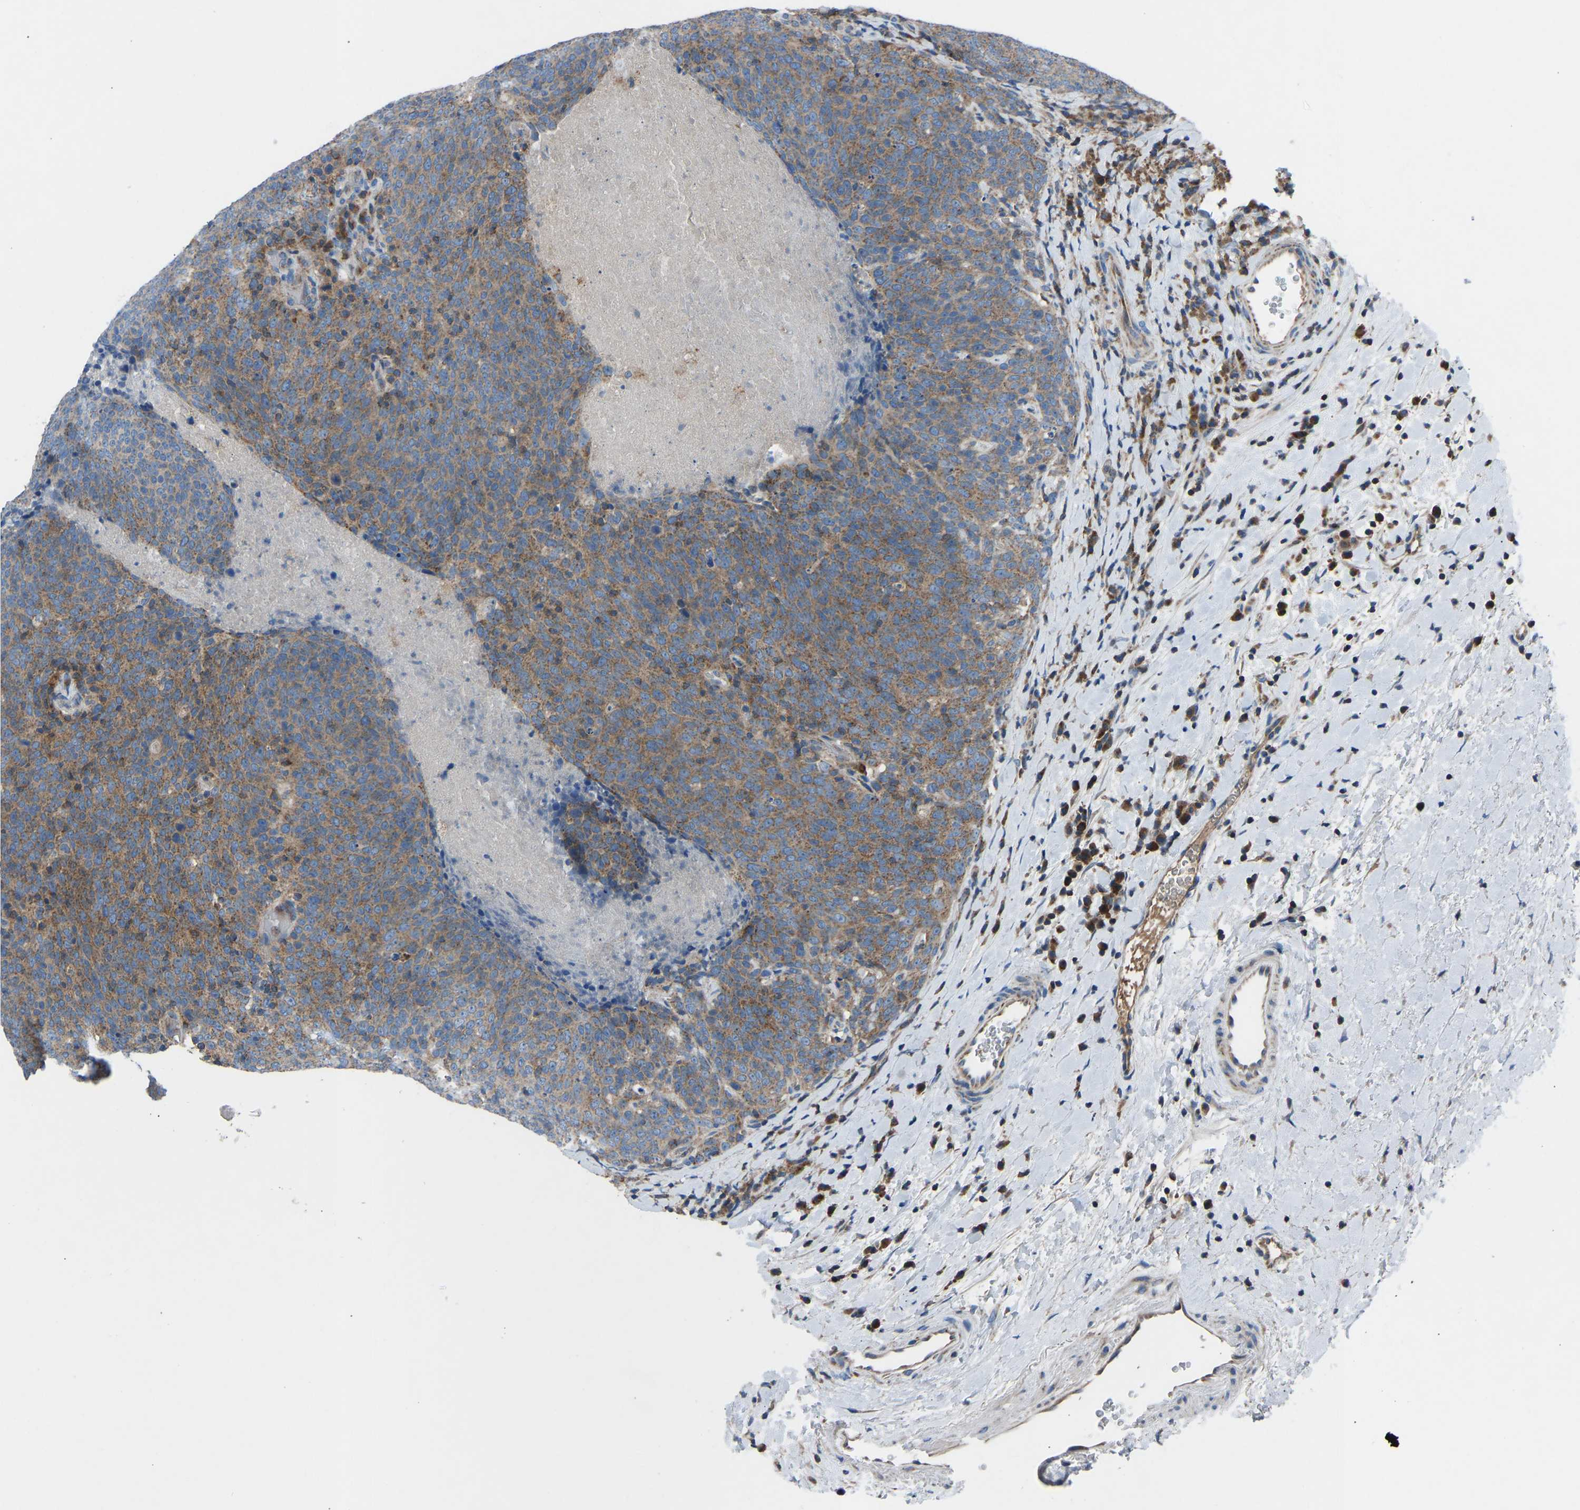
{"staining": {"intensity": "moderate", "quantity": ">75%", "location": "cytoplasmic/membranous"}, "tissue": "head and neck cancer", "cell_type": "Tumor cells", "image_type": "cancer", "snomed": [{"axis": "morphology", "description": "Squamous cell carcinoma, NOS"}, {"axis": "morphology", "description": "Squamous cell carcinoma, metastatic, NOS"}, {"axis": "topography", "description": "Lymph node"}, {"axis": "topography", "description": "Head-Neck"}], "caption": "Moderate cytoplasmic/membranous positivity is identified in about >75% of tumor cells in head and neck cancer (squamous cell carcinoma). Nuclei are stained in blue.", "gene": "GRK6", "patient": {"sex": "male", "age": 62}}